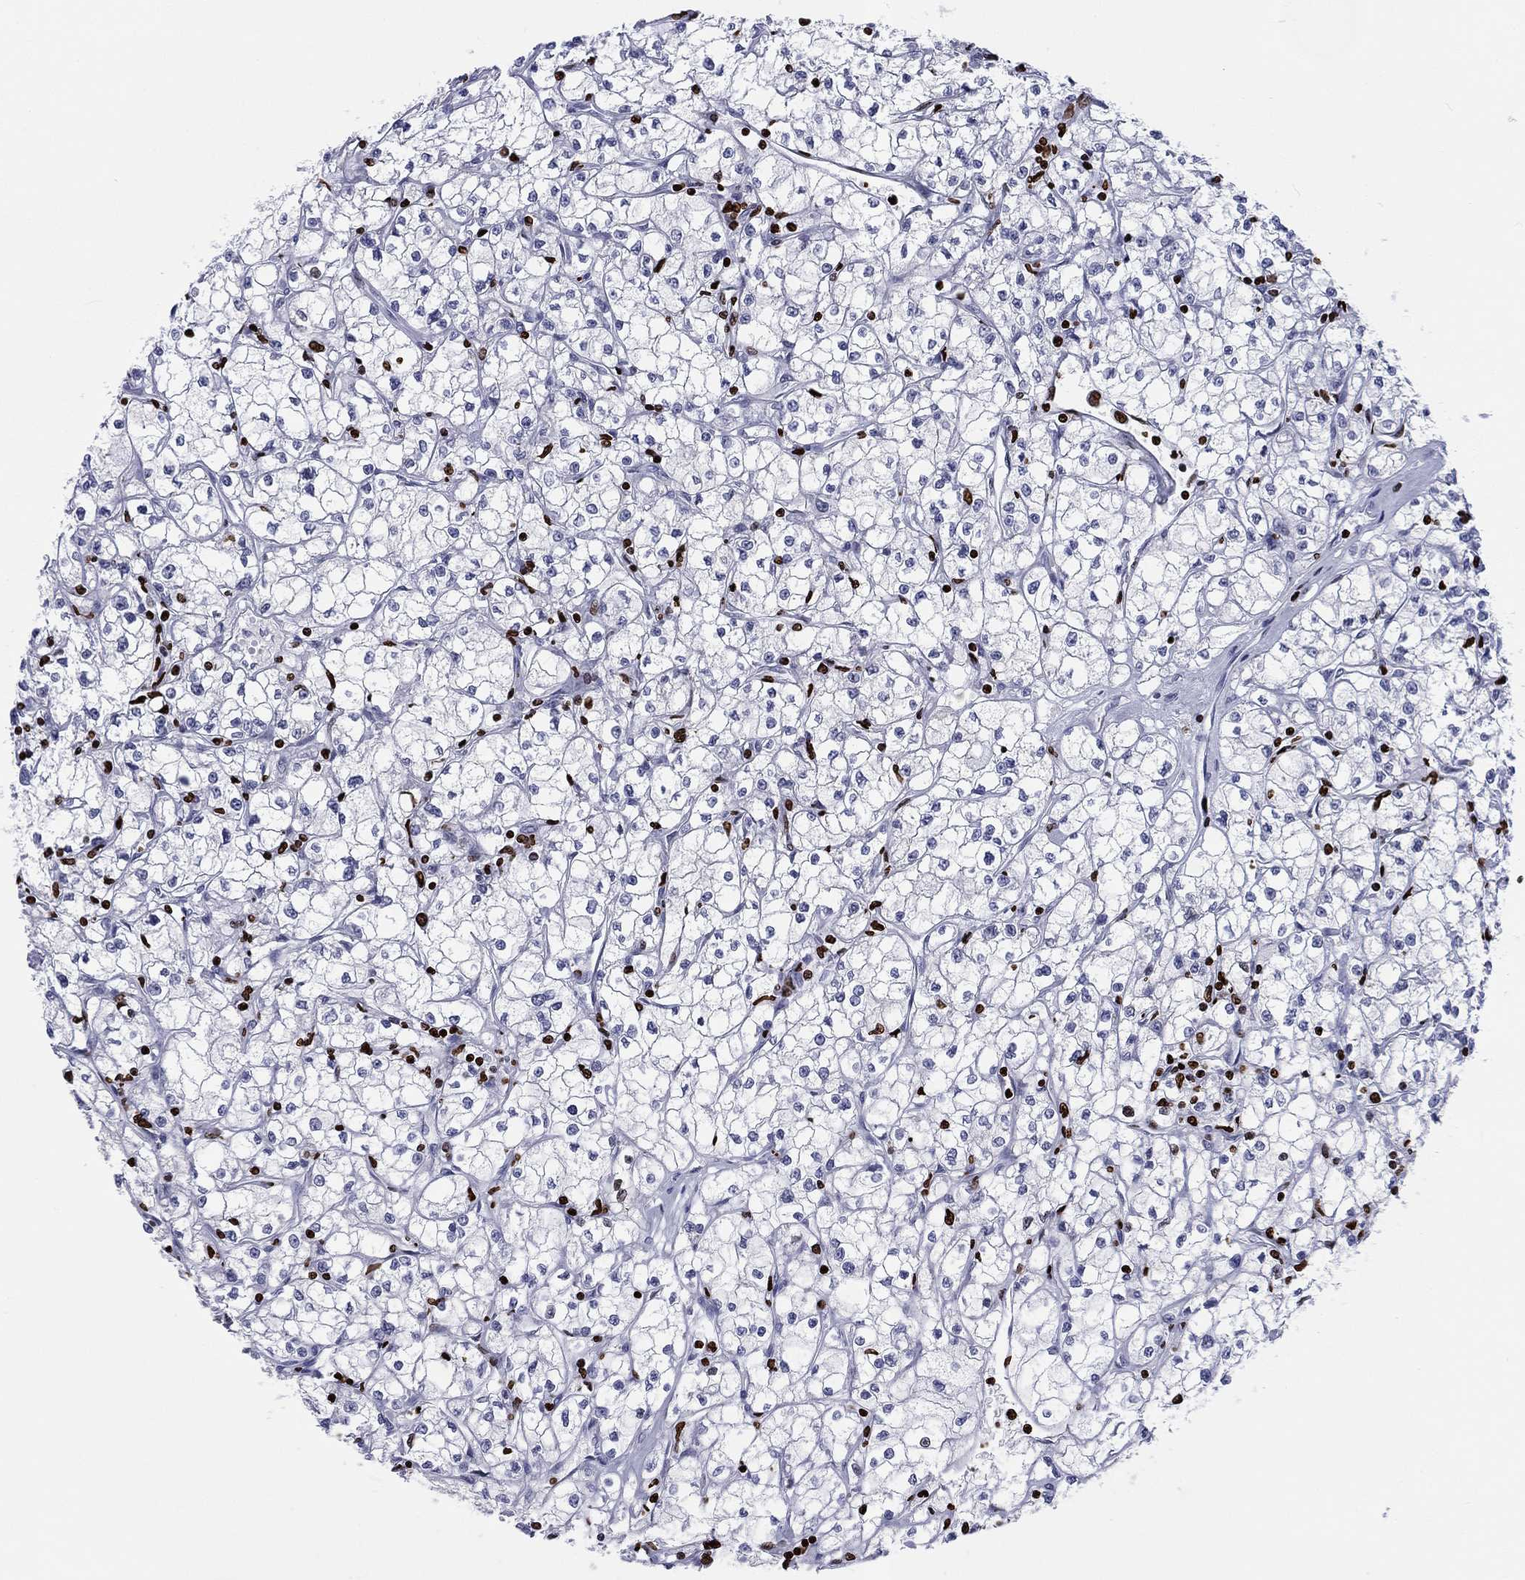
{"staining": {"intensity": "strong", "quantity": "<25%", "location": "nuclear"}, "tissue": "renal cancer", "cell_type": "Tumor cells", "image_type": "cancer", "snomed": [{"axis": "morphology", "description": "Adenocarcinoma, NOS"}, {"axis": "topography", "description": "Kidney"}], "caption": "Strong nuclear staining for a protein is present in about <25% of tumor cells of renal adenocarcinoma using immunohistochemistry.", "gene": "H1-5", "patient": {"sex": "male", "age": 67}}